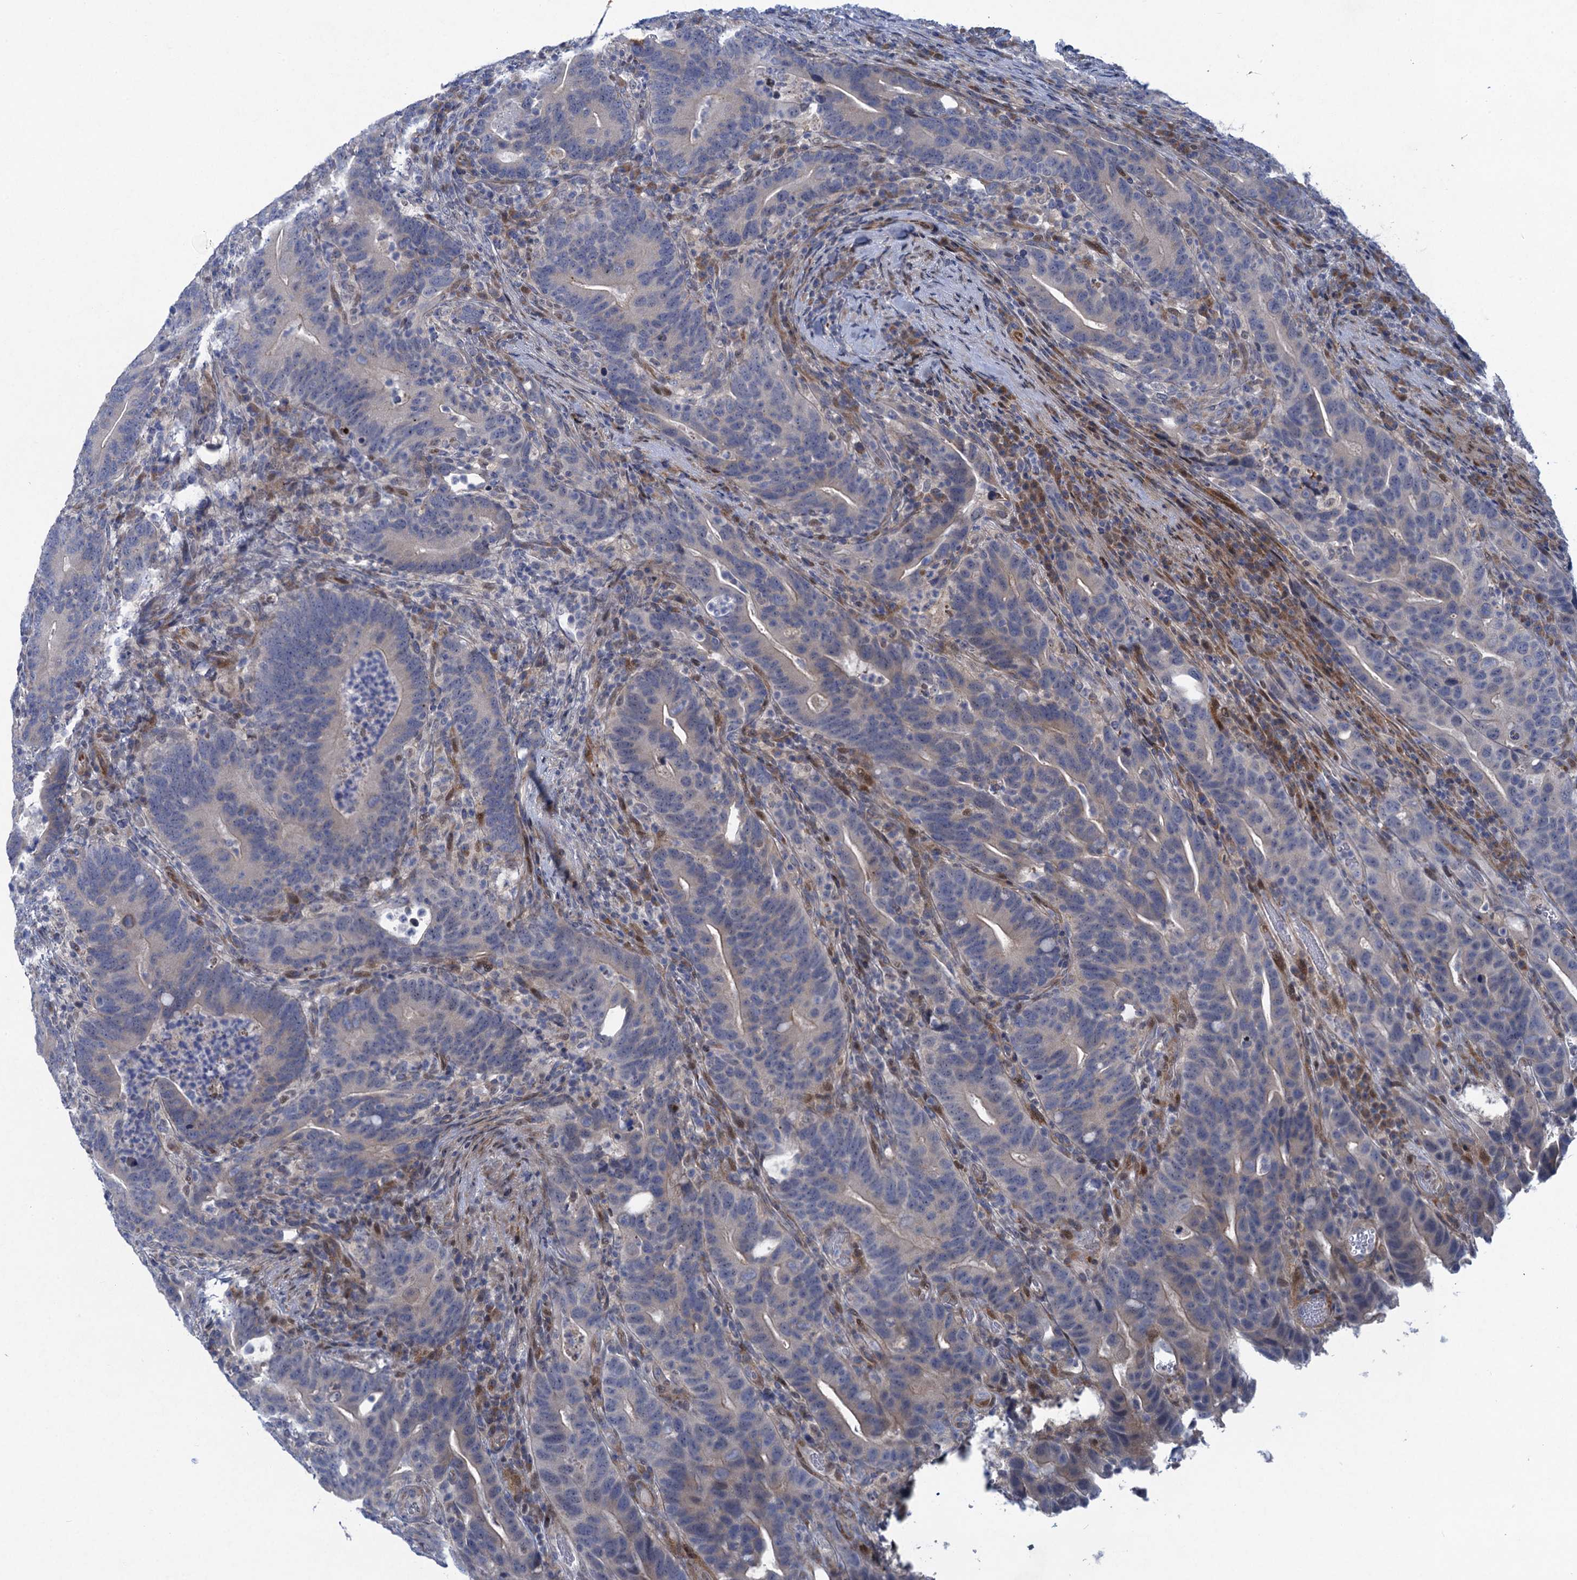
{"staining": {"intensity": "weak", "quantity": "<25%", "location": "cytoplasmic/membranous"}, "tissue": "colorectal cancer", "cell_type": "Tumor cells", "image_type": "cancer", "snomed": [{"axis": "morphology", "description": "Adenocarcinoma, NOS"}, {"axis": "topography", "description": "Colon"}], "caption": "A histopathology image of colorectal cancer stained for a protein reveals no brown staining in tumor cells. (DAB (3,3'-diaminobenzidine) immunohistochemistry, high magnification).", "gene": "QPCTL", "patient": {"sex": "female", "age": 66}}